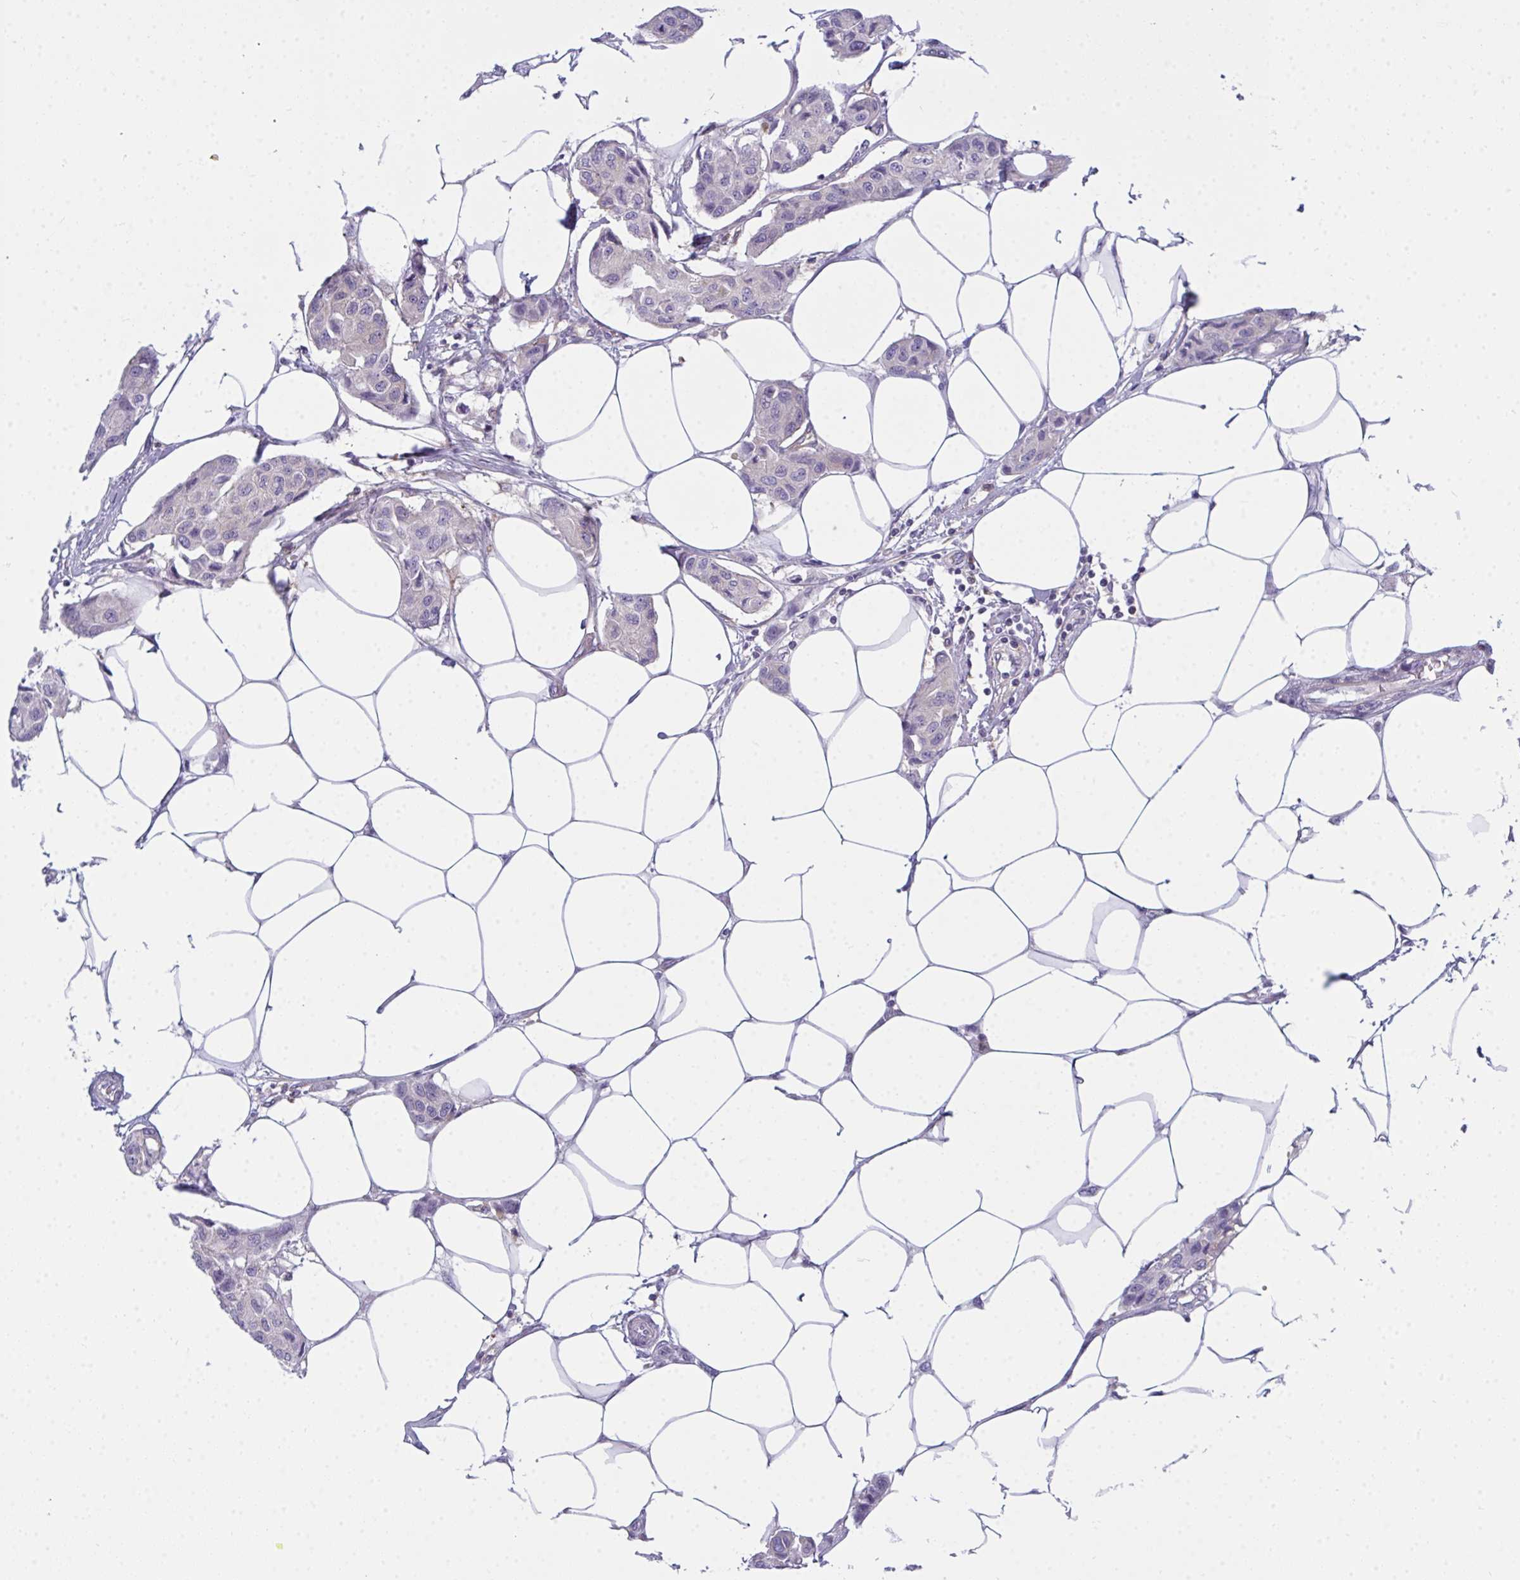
{"staining": {"intensity": "moderate", "quantity": "<25%", "location": "cytoplasmic/membranous"}, "tissue": "breast cancer", "cell_type": "Tumor cells", "image_type": "cancer", "snomed": [{"axis": "morphology", "description": "Duct carcinoma"}, {"axis": "topography", "description": "Breast"}, {"axis": "topography", "description": "Lymph node"}], "caption": "Human breast cancer (invasive ductal carcinoma) stained with a protein marker reveals moderate staining in tumor cells.", "gene": "SLC30A6", "patient": {"sex": "female", "age": 80}}